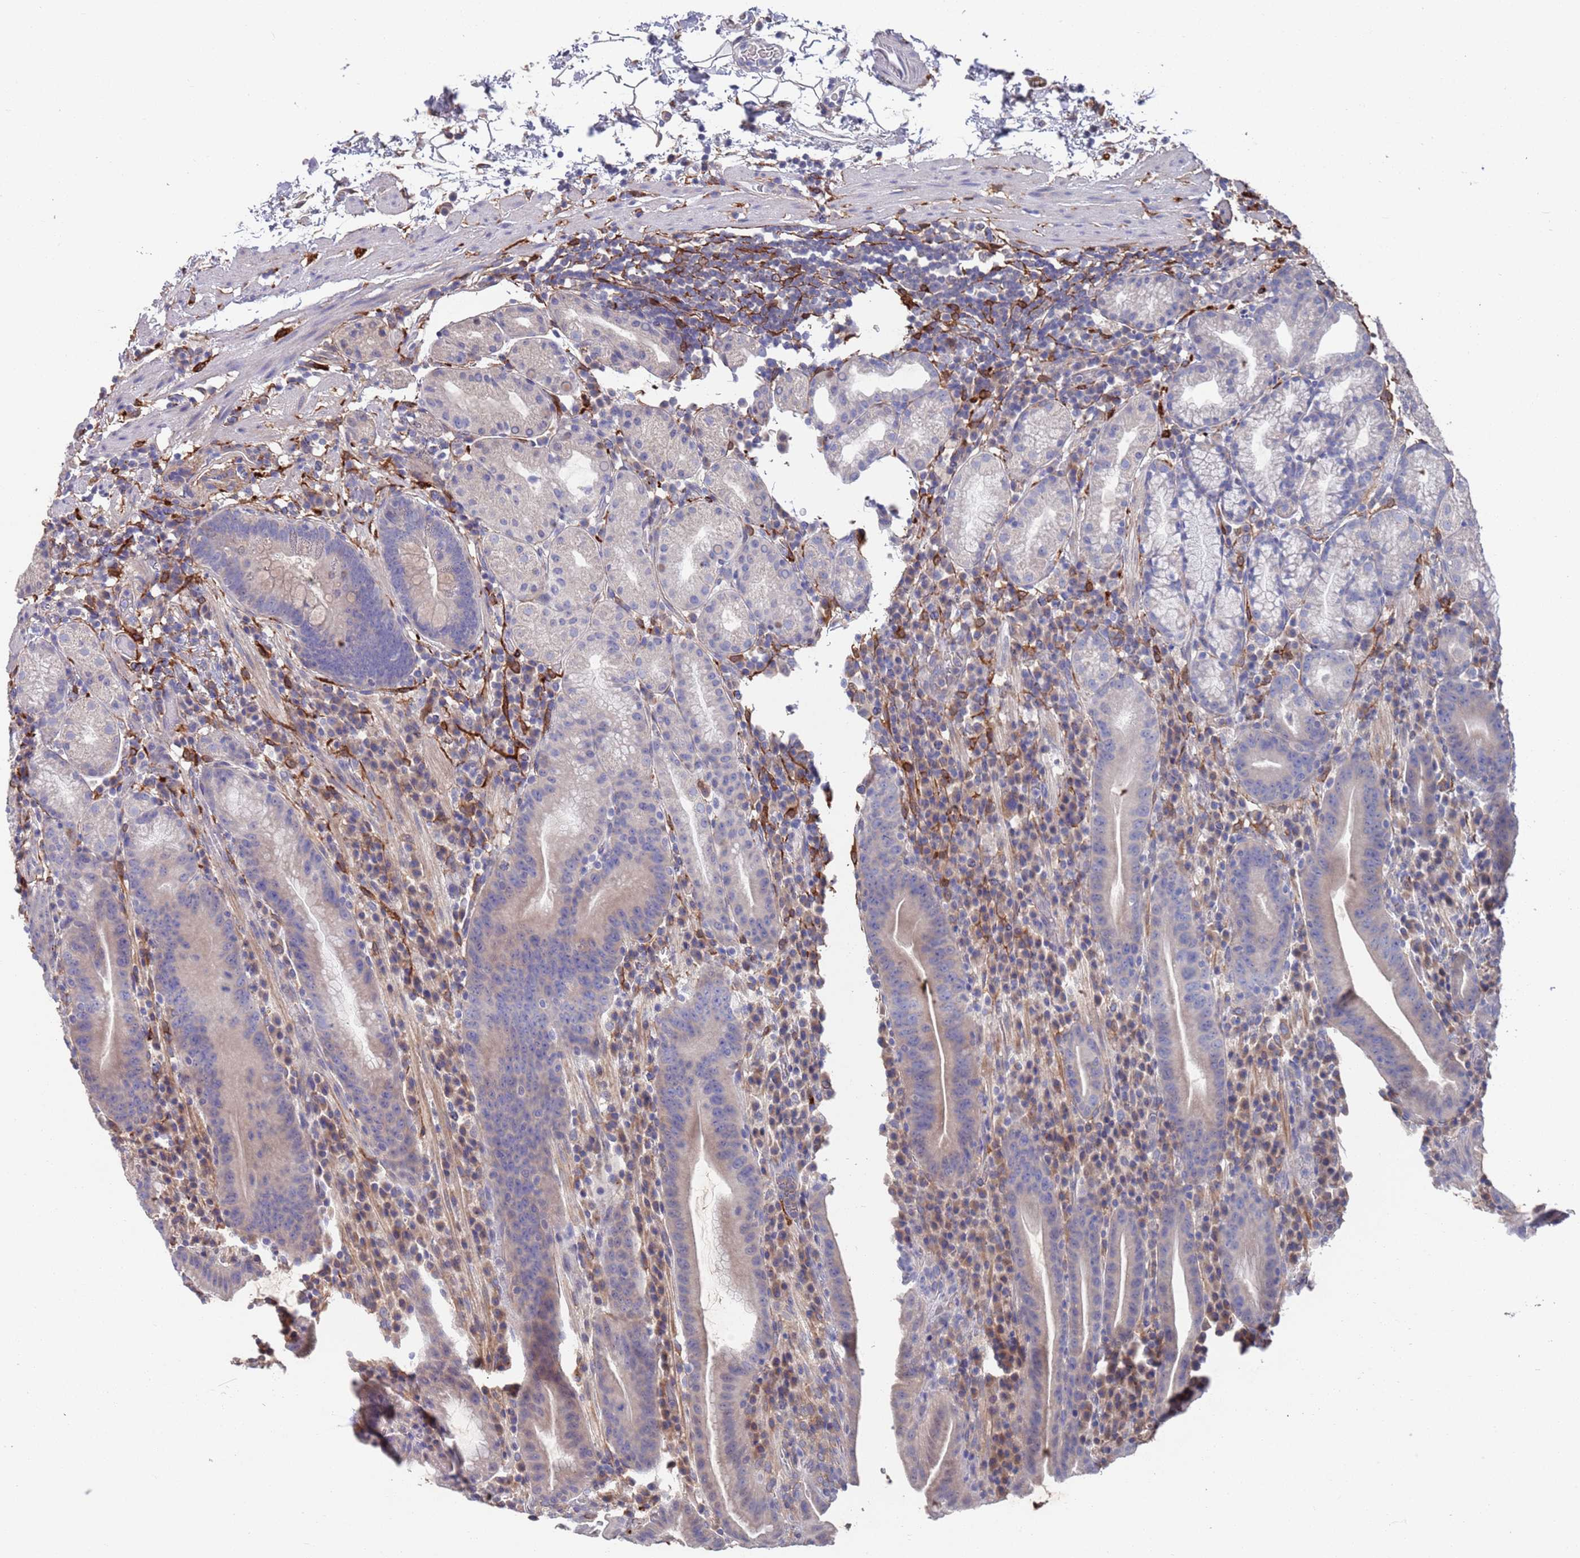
{"staining": {"intensity": "negative", "quantity": "none", "location": "none"}, "tissue": "stomach", "cell_type": "Glandular cells", "image_type": "normal", "snomed": [{"axis": "morphology", "description": "Normal tissue, NOS"}, {"axis": "morphology", "description": "Inflammation, NOS"}, {"axis": "topography", "description": "Stomach"}], "caption": "Glandular cells show no significant positivity in normal stomach. (Brightfield microscopy of DAB (3,3'-diaminobenzidine) immunohistochemistry at high magnification).", "gene": "ANK2", "patient": {"sex": "male", "age": 79}}